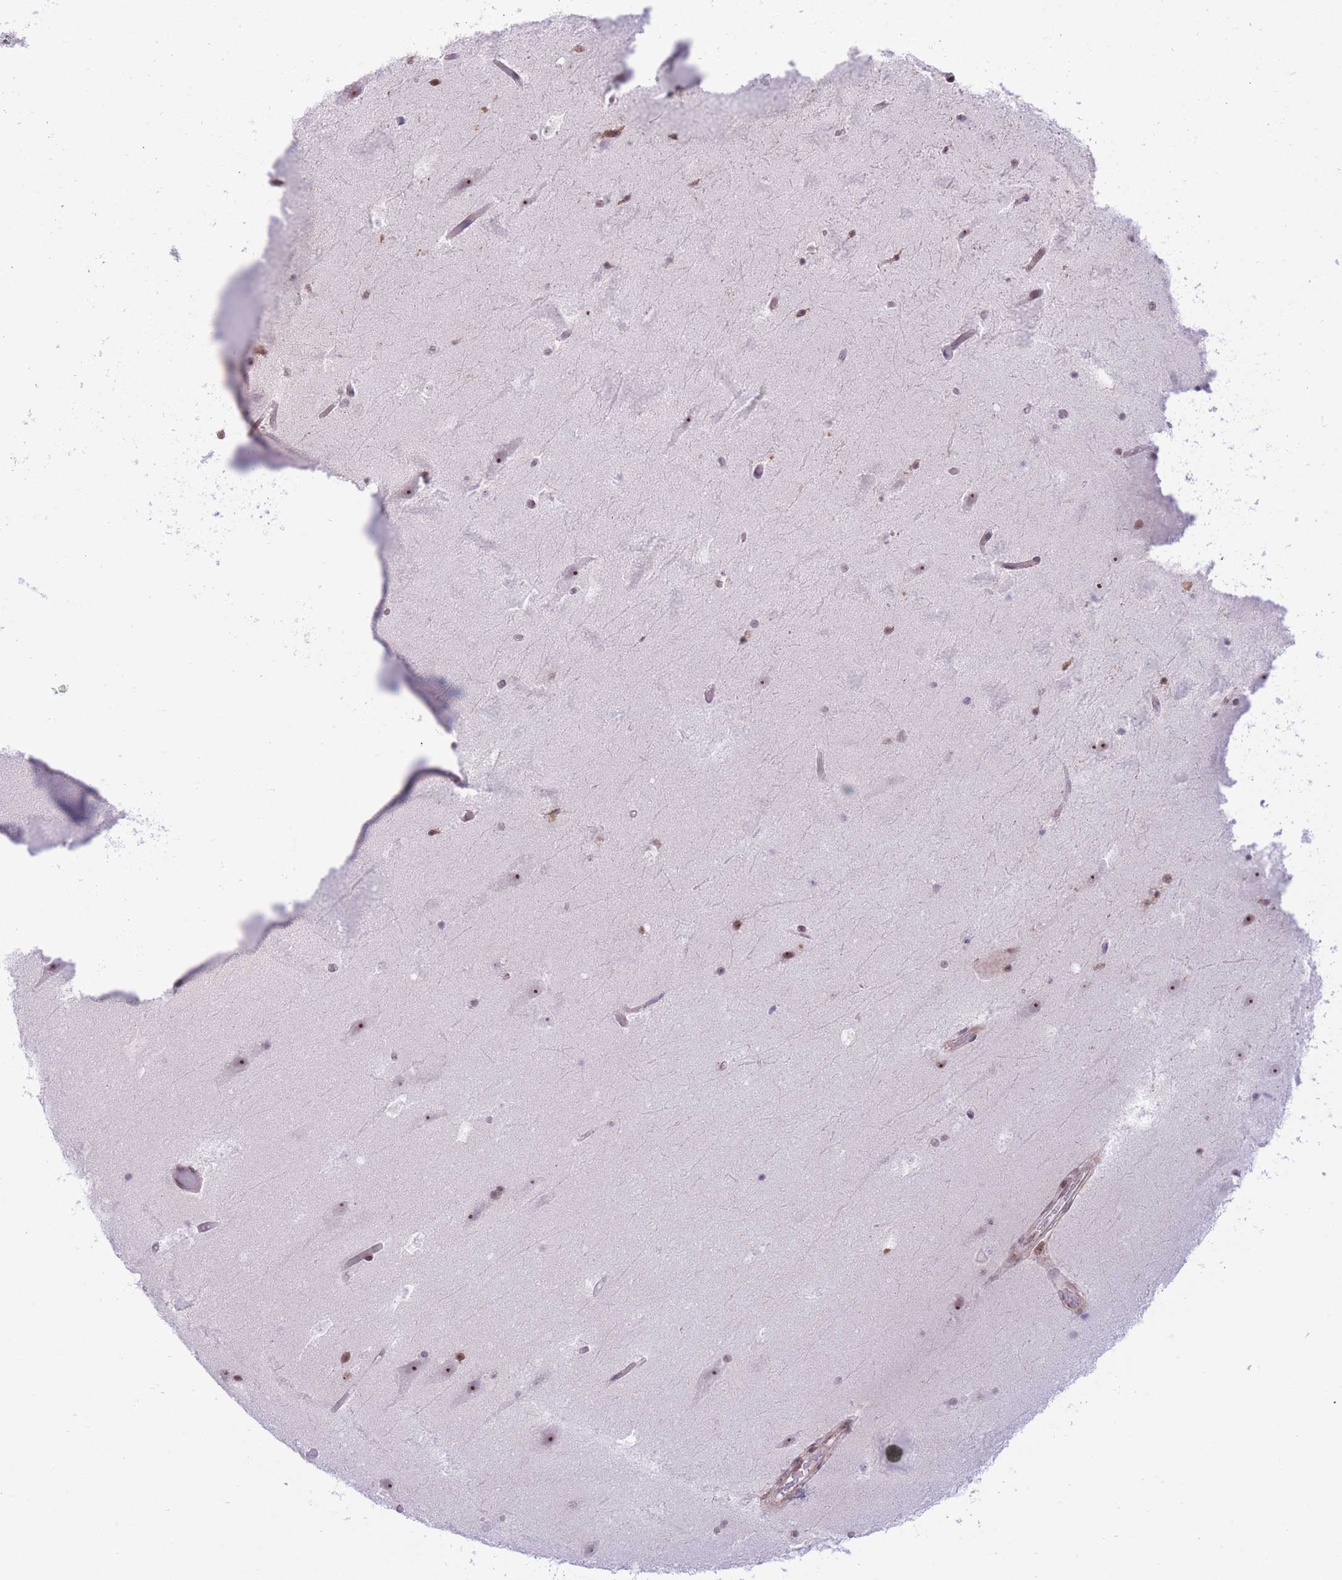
{"staining": {"intensity": "moderate", "quantity": "<25%", "location": "nuclear"}, "tissue": "hippocampus", "cell_type": "Glial cells", "image_type": "normal", "snomed": [{"axis": "morphology", "description": "Normal tissue, NOS"}, {"axis": "topography", "description": "Hippocampus"}], "caption": "A brown stain highlights moderate nuclear expression of a protein in glial cells of normal human hippocampus.", "gene": "PCIF1", "patient": {"sex": "female", "age": 52}}